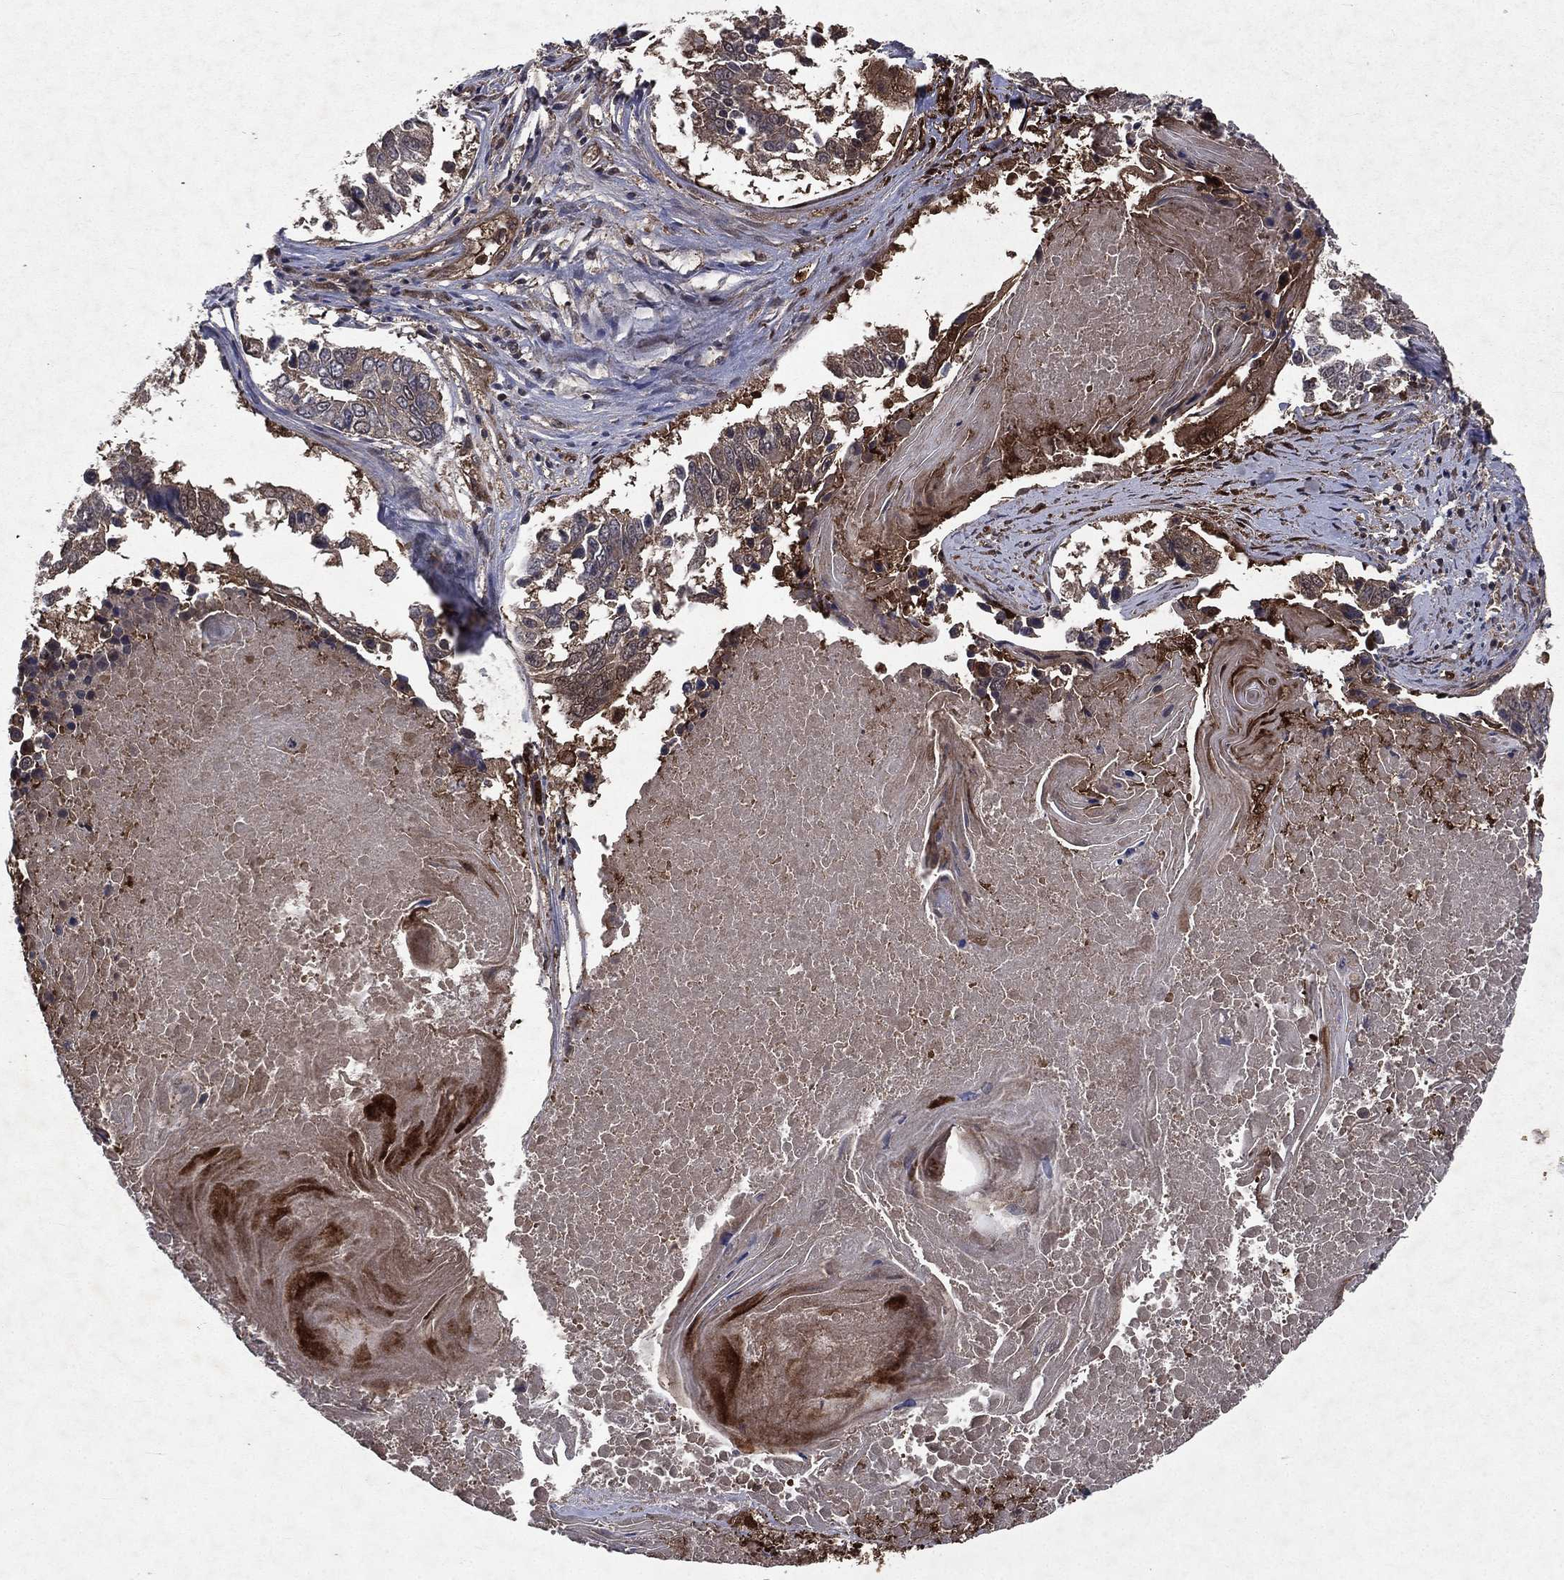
{"staining": {"intensity": "moderate", "quantity": "<25%", "location": "cytoplasmic/membranous"}, "tissue": "lung cancer", "cell_type": "Tumor cells", "image_type": "cancer", "snomed": [{"axis": "morphology", "description": "Squamous cell carcinoma, NOS"}, {"axis": "topography", "description": "Lung"}], "caption": "Immunohistochemical staining of human lung cancer exhibits moderate cytoplasmic/membranous protein expression in about <25% of tumor cells.", "gene": "FGD1", "patient": {"sex": "male", "age": 73}}